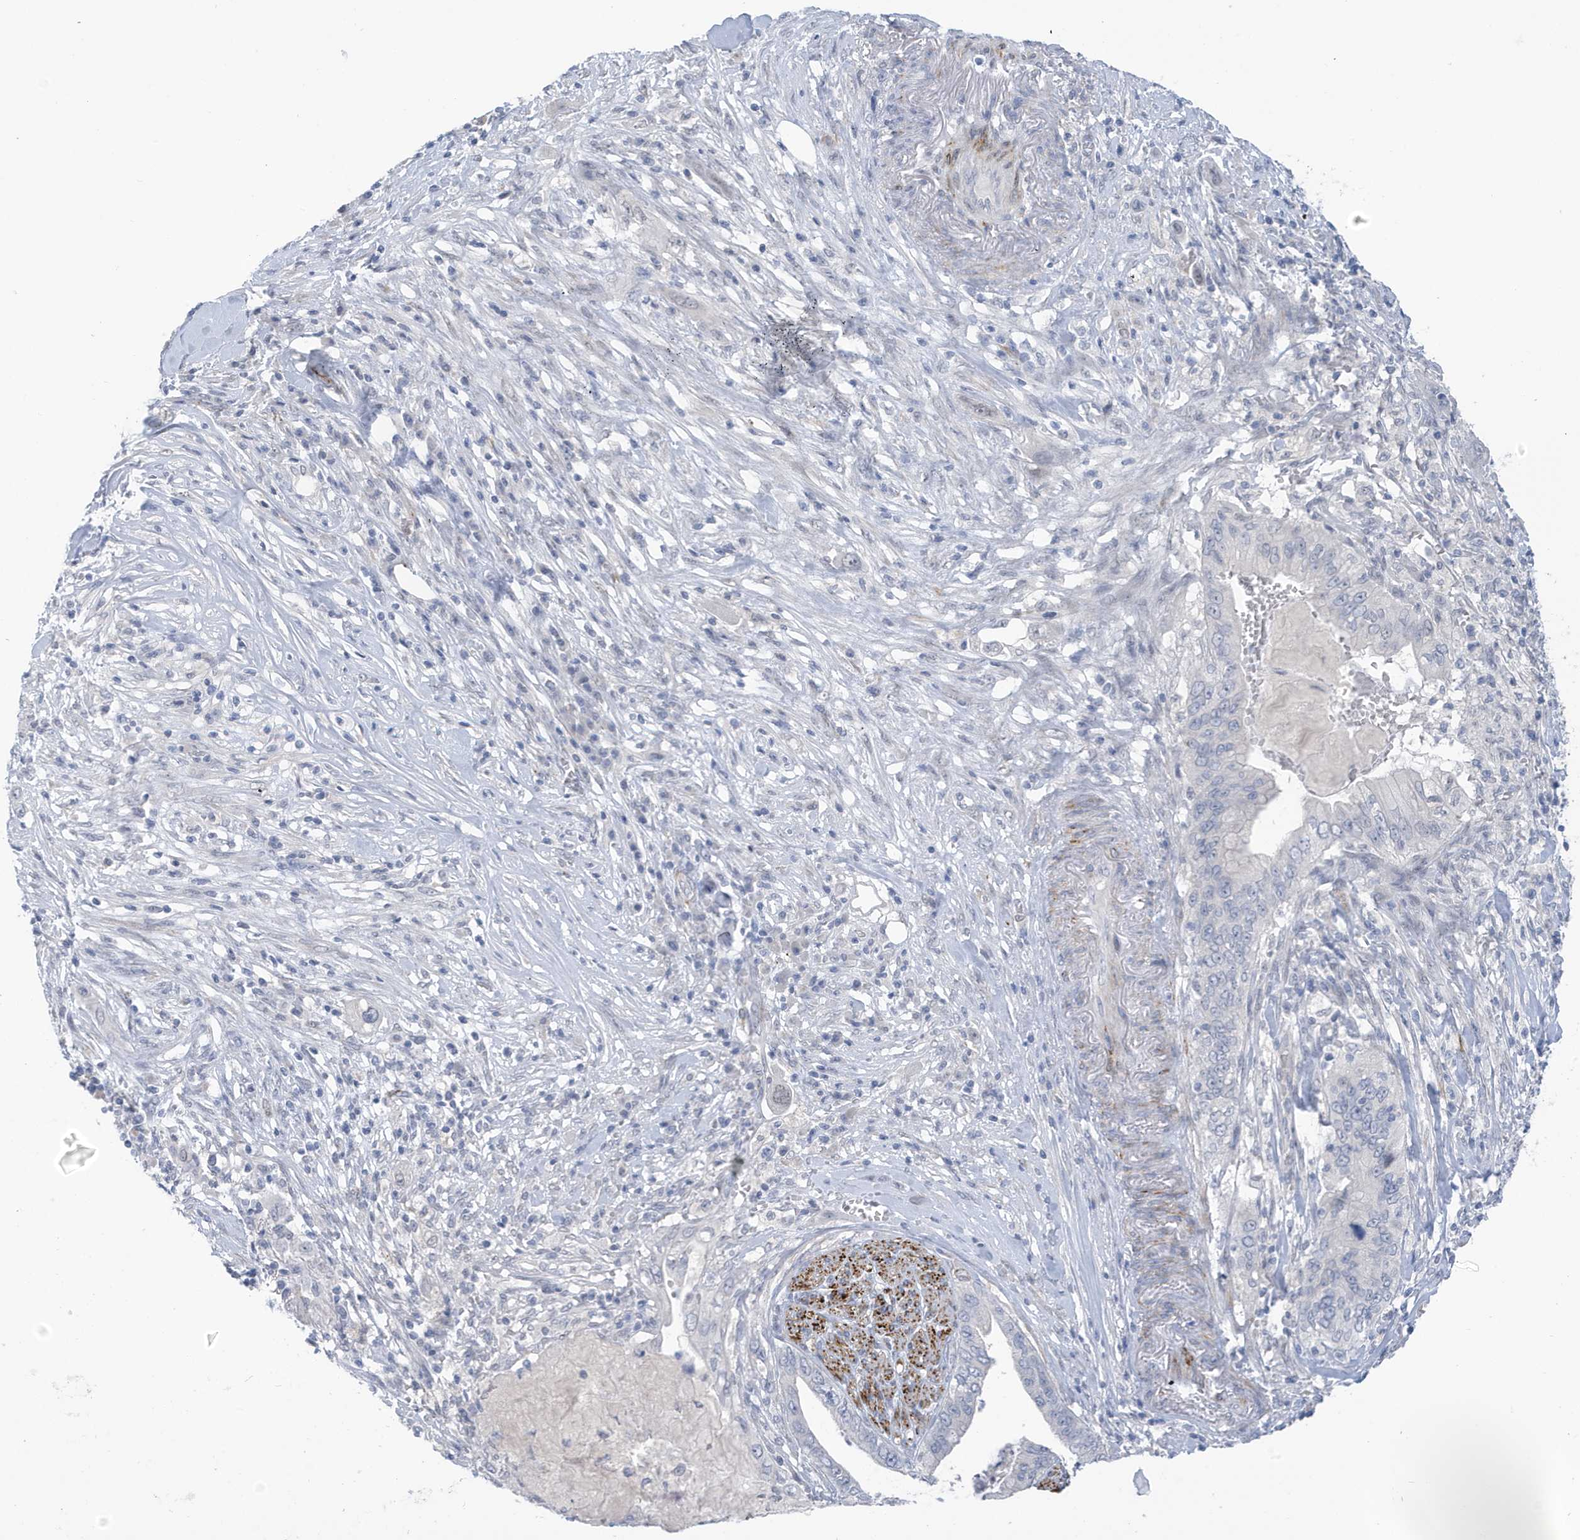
{"staining": {"intensity": "negative", "quantity": "none", "location": "none"}, "tissue": "pancreatic cancer", "cell_type": "Tumor cells", "image_type": "cancer", "snomed": [{"axis": "morphology", "description": "Adenocarcinoma, NOS"}, {"axis": "topography", "description": "Pancreas"}], "caption": "A high-resolution histopathology image shows immunohistochemistry (IHC) staining of adenocarcinoma (pancreatic), which exhibits no significant expression in tumor cells.", "gene": "PERM1", "patient": {"sex": "female", "age": 73}}